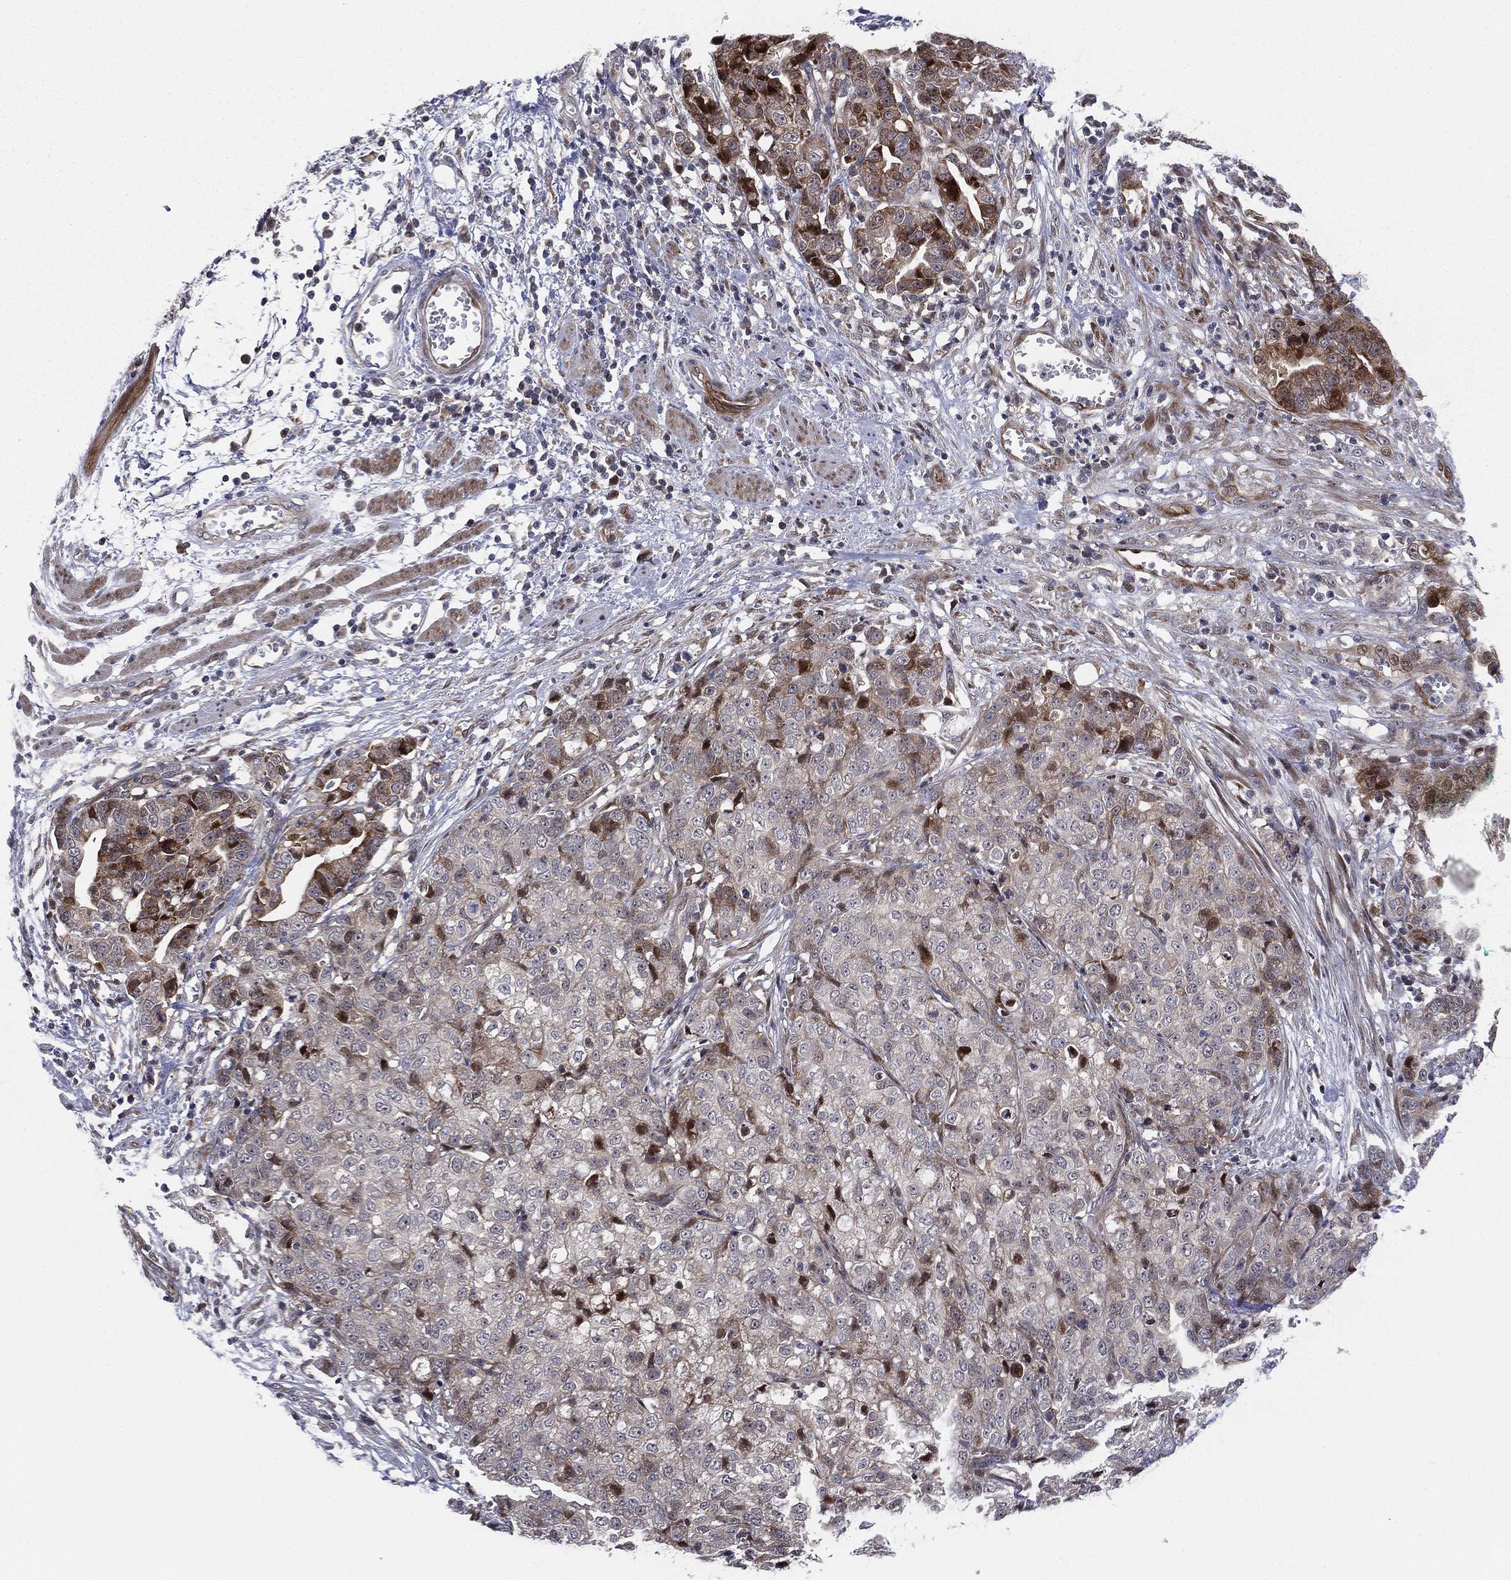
{"staining": {"intensity": "moderate", "quantity": "<25%", "location": "cytoplasmic/membranous"}, "tissue": "stomach cancer", "cell_type": "Tumor cells", "image_type": "cancer", "snomed": [{"axis": "morphology", "description": "Adenocarcinoma, NOS"}, {"axis": "topography", "description": "Stomach, upper"}], "caption": "An immunohistochemistry (IHC) image of tumor tissue is shown. Protein staining in brown shows moderate cytoplasmic/membranous positivity in adenocarcinoma (stomach) within tumor cells.", "gene": "UTP14A", "patient": {"sex": "female", "age": 67}}